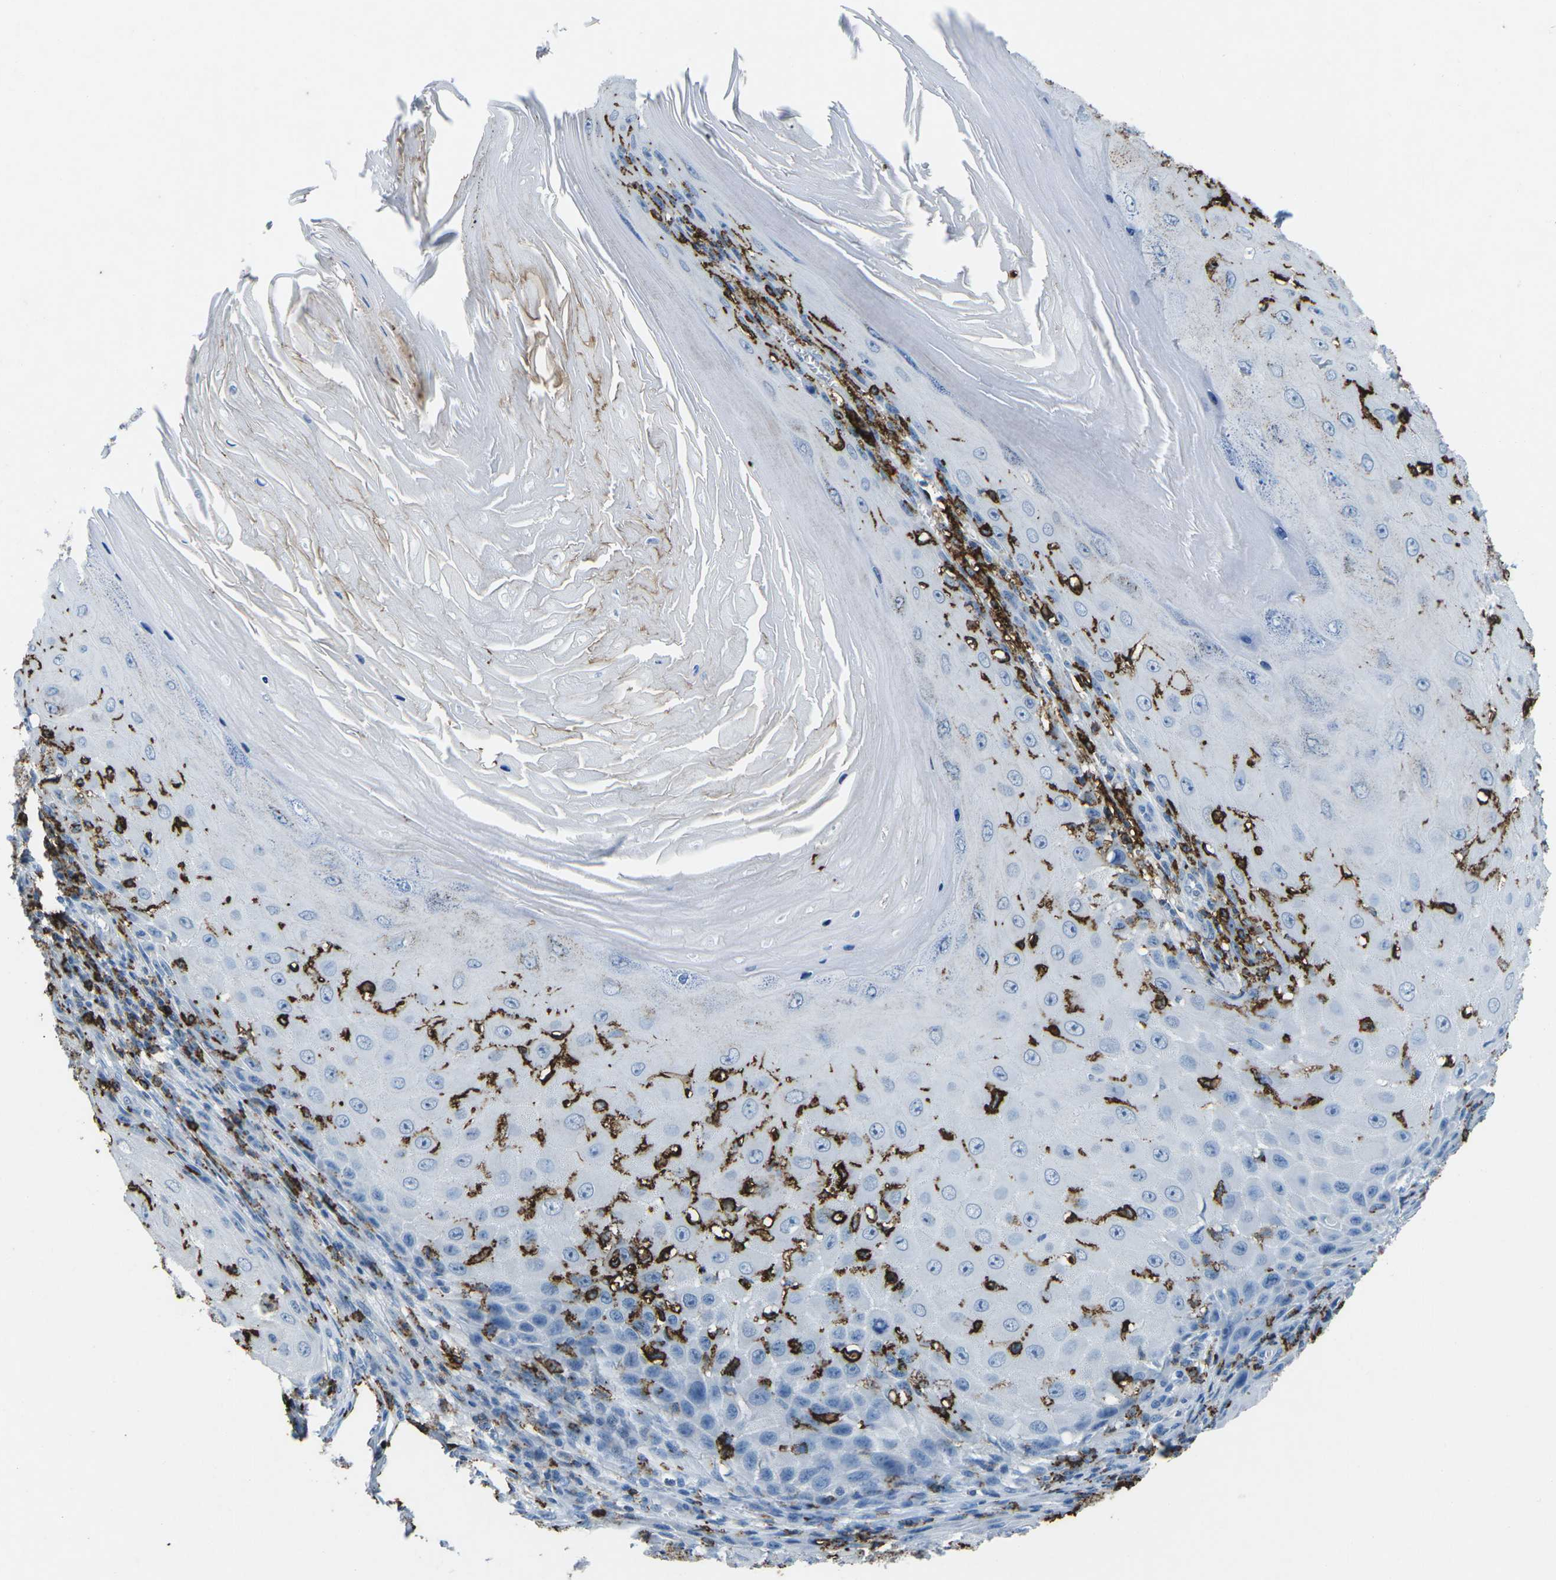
{"staining": {"intensity": "negative", "quantity": "none", "location": "none"}, "tissue": "skin cancer", "cell_type": "Tumor cells", "image_type": "cancer", "snomed": [{"axis": "morphology", "description": "Squamous cell carcinoma, NOS"}, {"axis": "topography", "description": "Skin"}], "caption": "This is a micrograph of immunohistochemistry staining of skin cancer (squamous cell carcinoma), which shows no positivity in tumor cells.", "gene": "CTAGE1", "patient": {"sex": "female", "age": 73}}